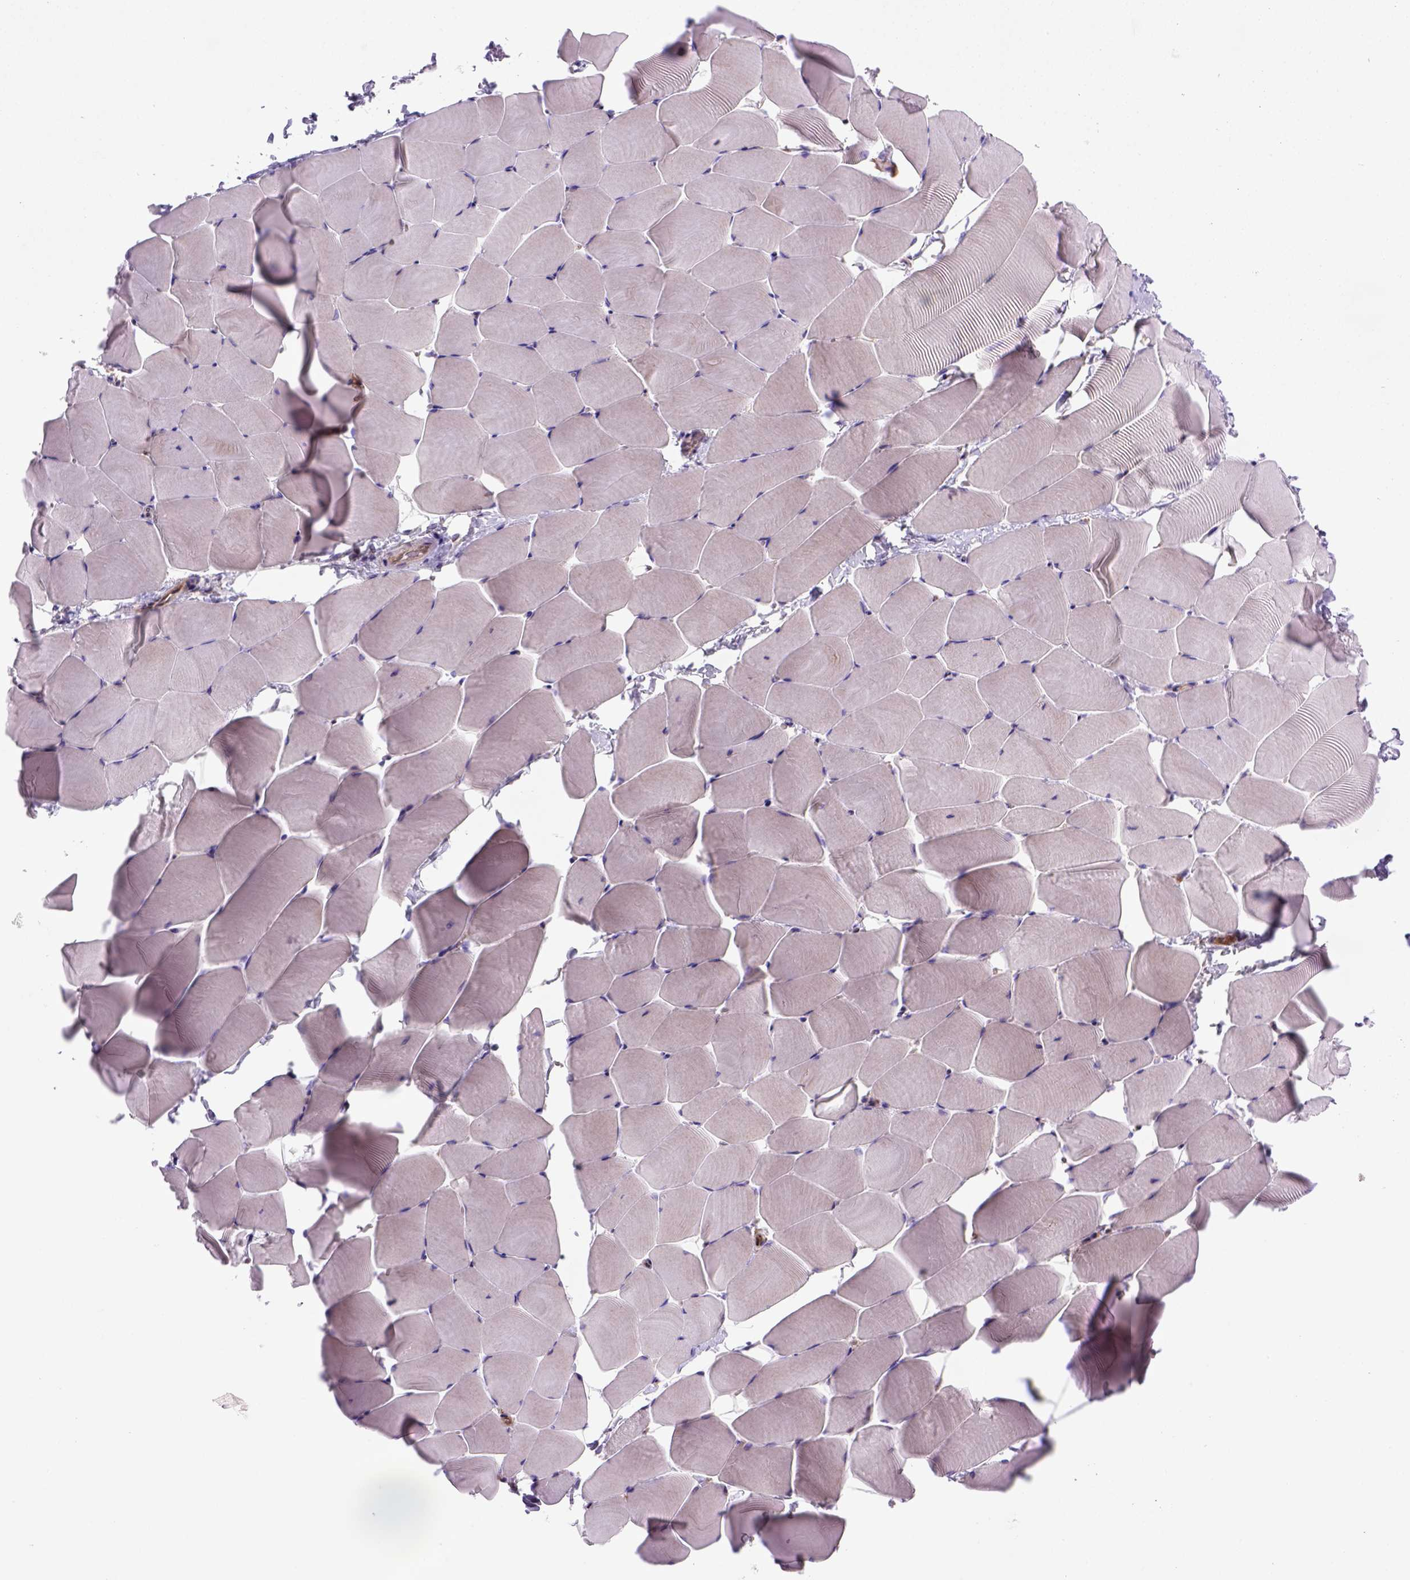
{"staining": {"intensity": "negative", "quantity": "none", "location": "none"}, "tissue": "skeletal muscle", "cell_type": "Myocytes", "image_type": "normal", "snomed": [{"axis": "morphology", "description": "Normal tissue, NOS"}, {"axis": "topography", "description": "Skeletal muscle"}], "caption": "Image shows no protein positivity in myocytes of benign skeletal muscle.", "gene": "MGMT", "patient": {"sex": "male", "age": 25}}